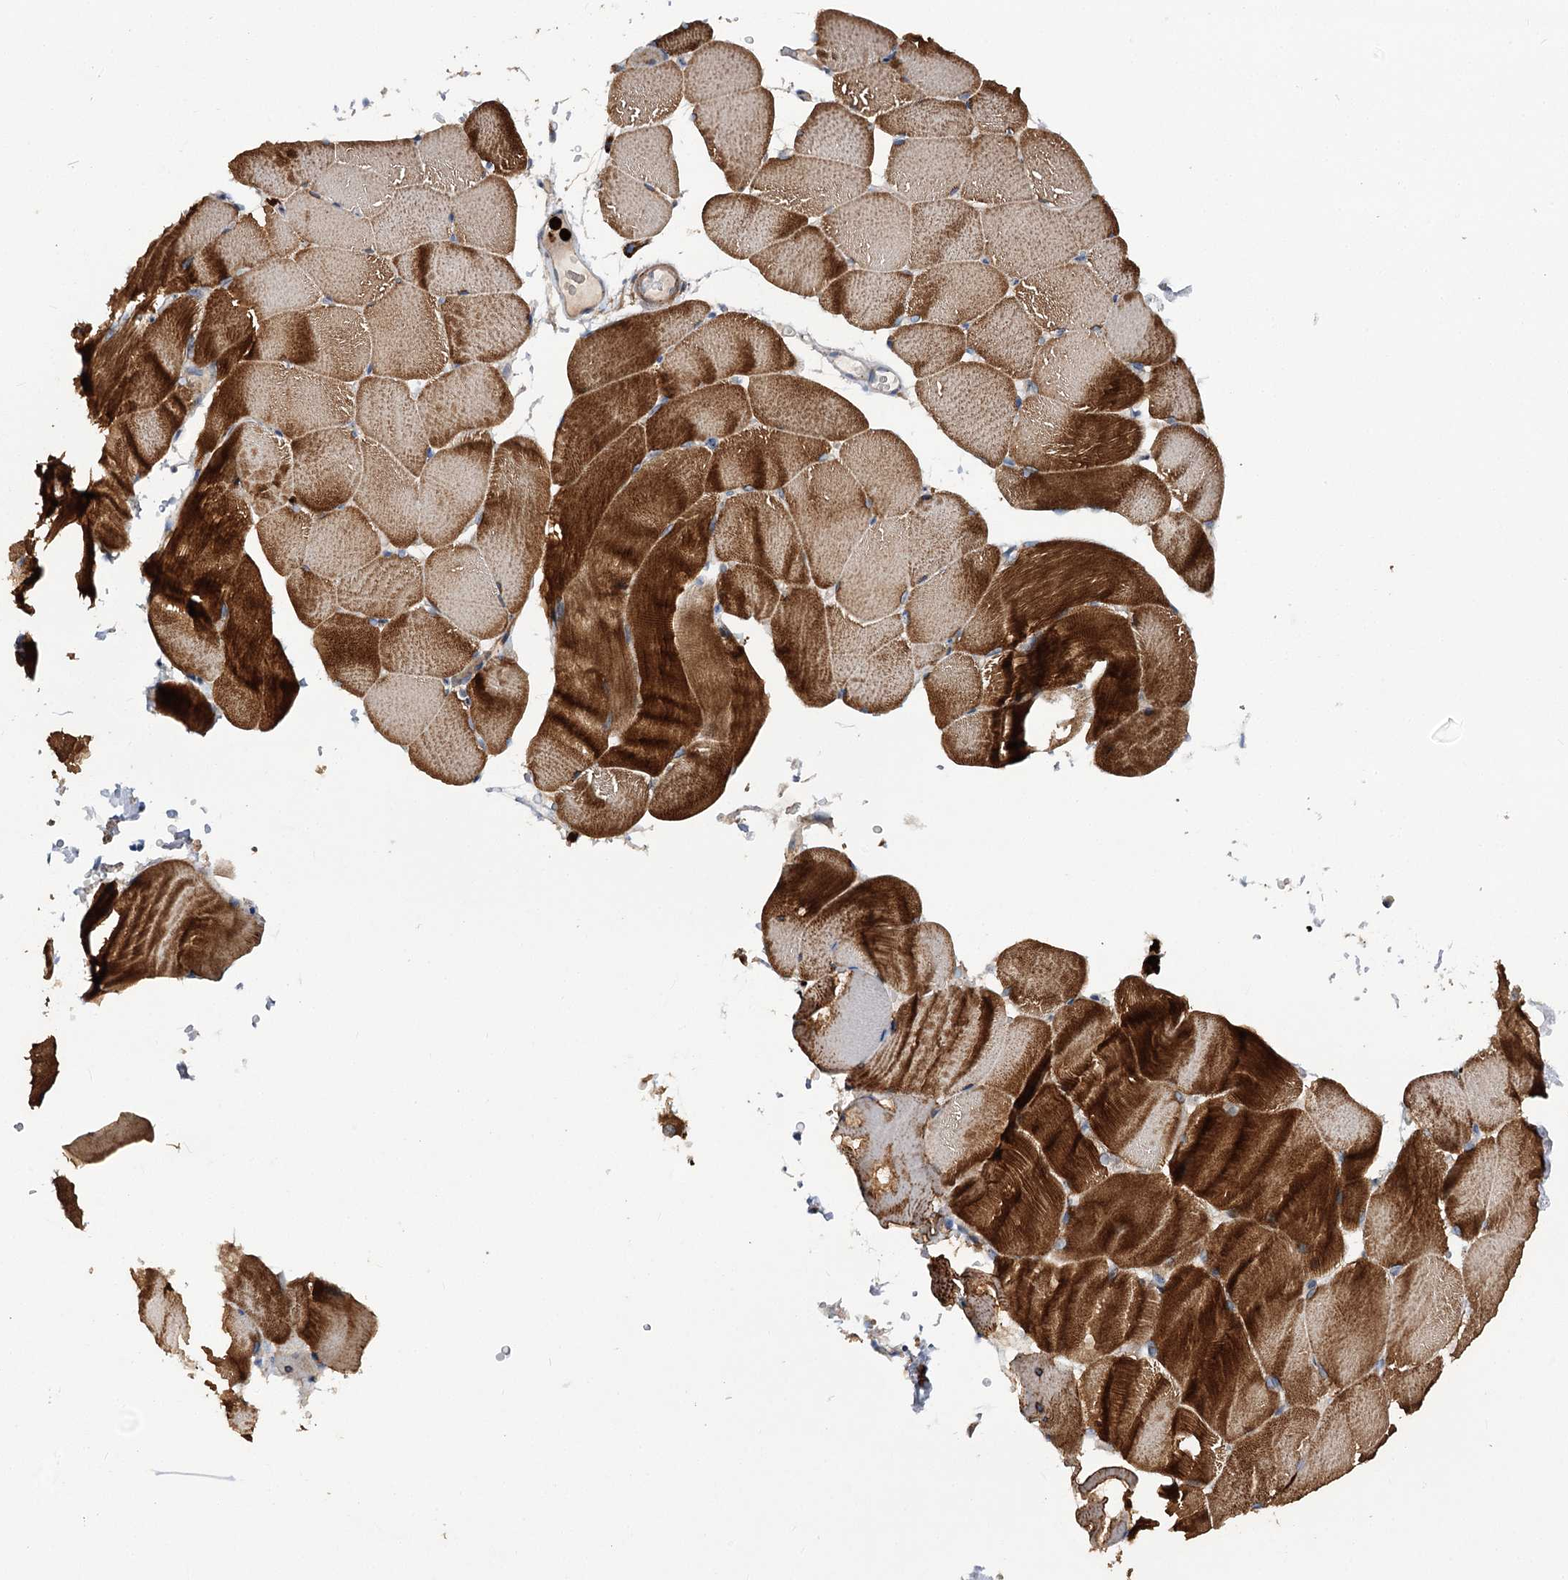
{"staining": {"intensity": "strong", "quantity": ">75%", "location": "cytoplasmic/membranous"}, "tissue": "skeletal muscle", "cell_type": "Myocytes", "image_type": "normal", "snomed": [{"axis": "morphology", "description": "Normal tissue, NOS"}, {"axis": "topography", "description": "Skeletal muscle"}, {"axis": "topography", "description": "Parathyroid gland"}], "caption": "Immunohistochemistry of unremarkable human skeletal muscle displays high levels of strong cytoplasmic/membranous expression in approximately >75% of myocytes. (DAB (3,3'-diaminobenzidine) IHC with brightfield microscopy, high magnification).", "gene": "MINDY3", "patient": {"sex": "female", "age": 37}}